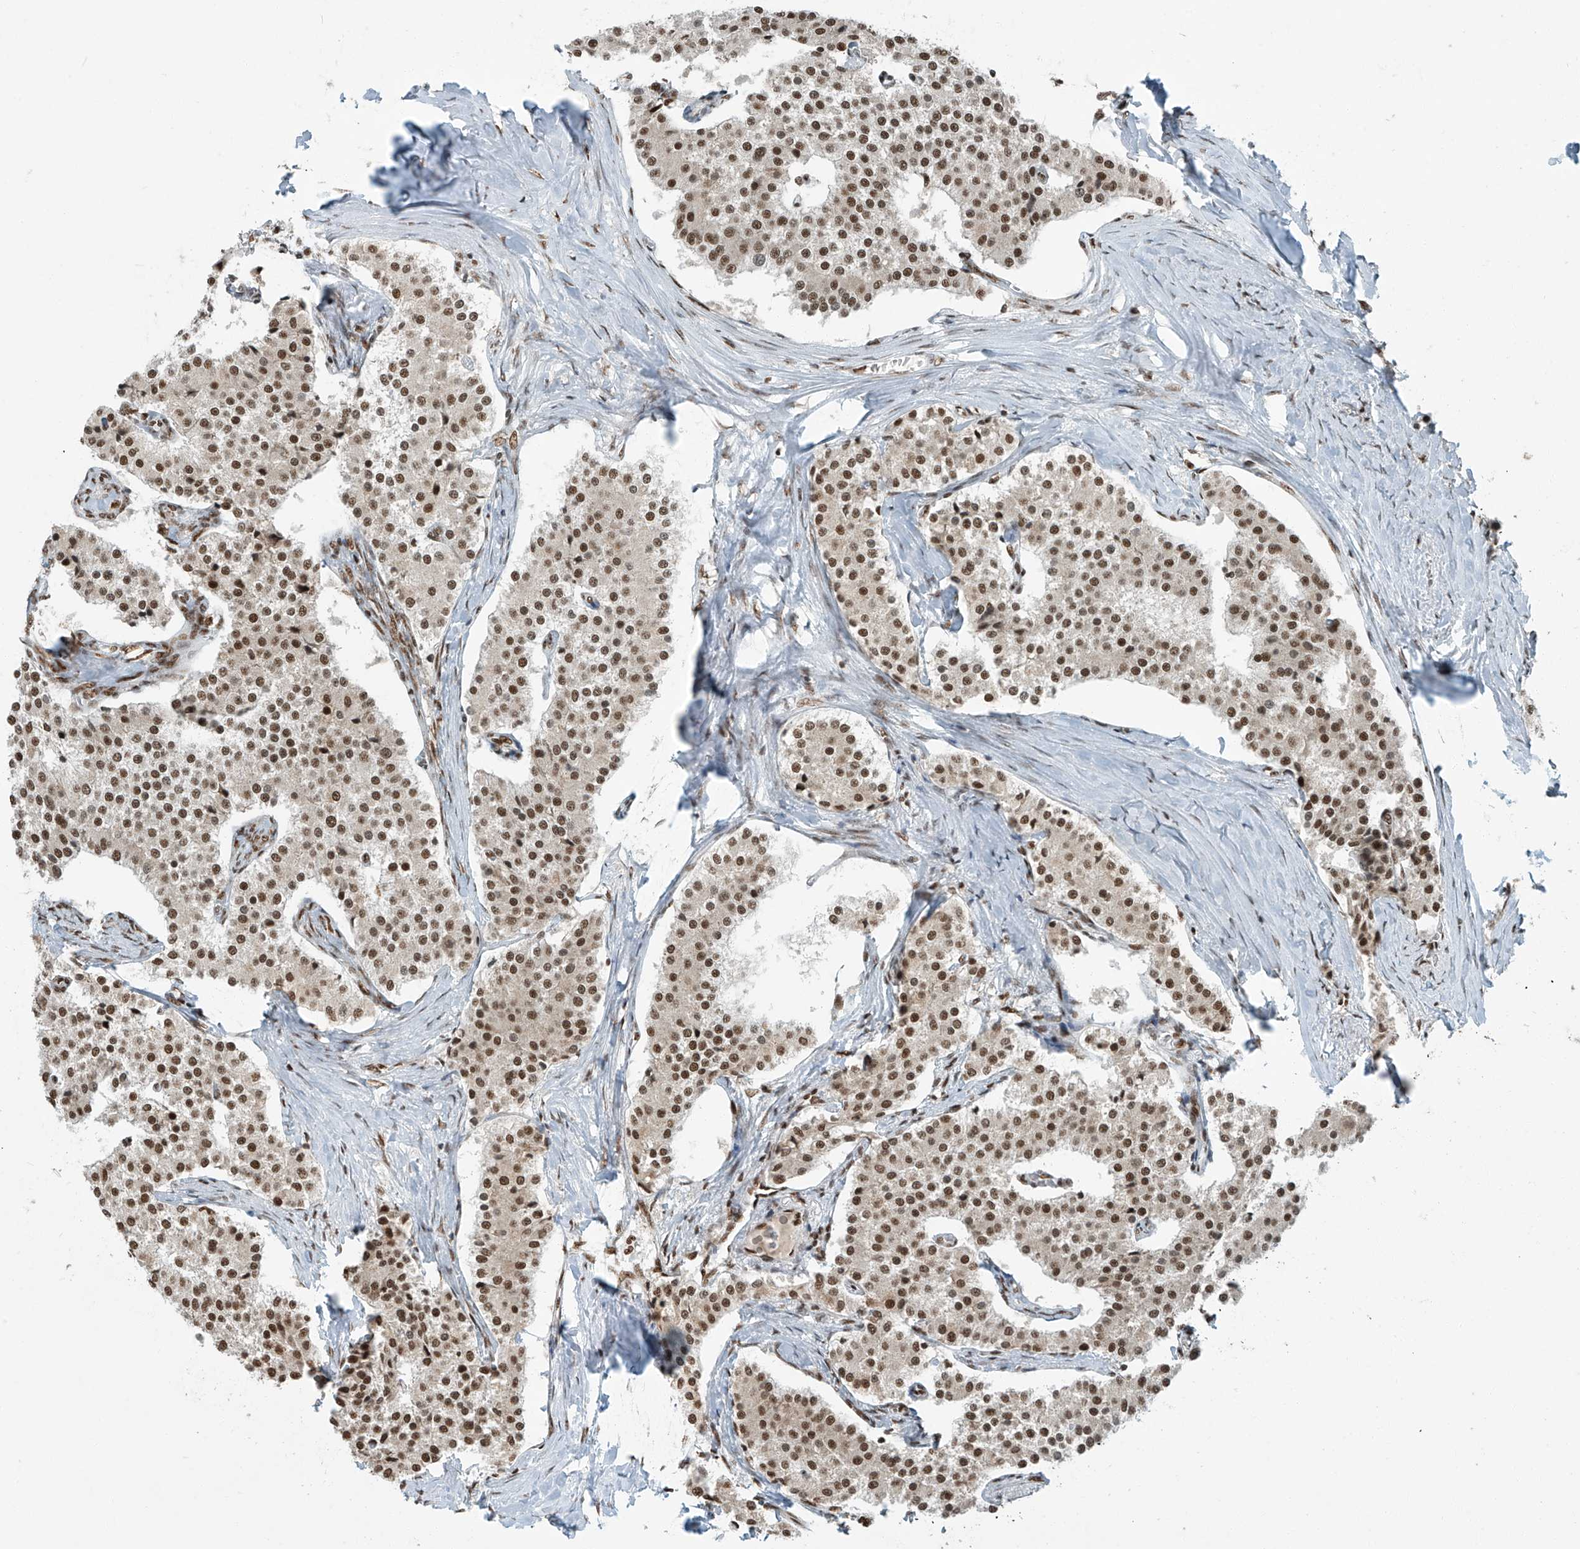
{"staining": {"intensity": "moderate", "quantity": ">75%", "location": "nuclear"}, "tissue": "carcinoid", "cell_type": "Tumor cells", "image_type": "cancer", "snomed": [{"axis": "morphology", "description": "Carcinoid, malignant, NOS"}, {"axis": "topography", "description": "Colon"}], "caption": "The micrograph displays immunohistochemical staining of carcinoid (malignant). There is moderate nuclear positivity is present in about >75% of tumor cells.", "gene": "FAM193B", "patient": {"sex": "female", "age": 52}}